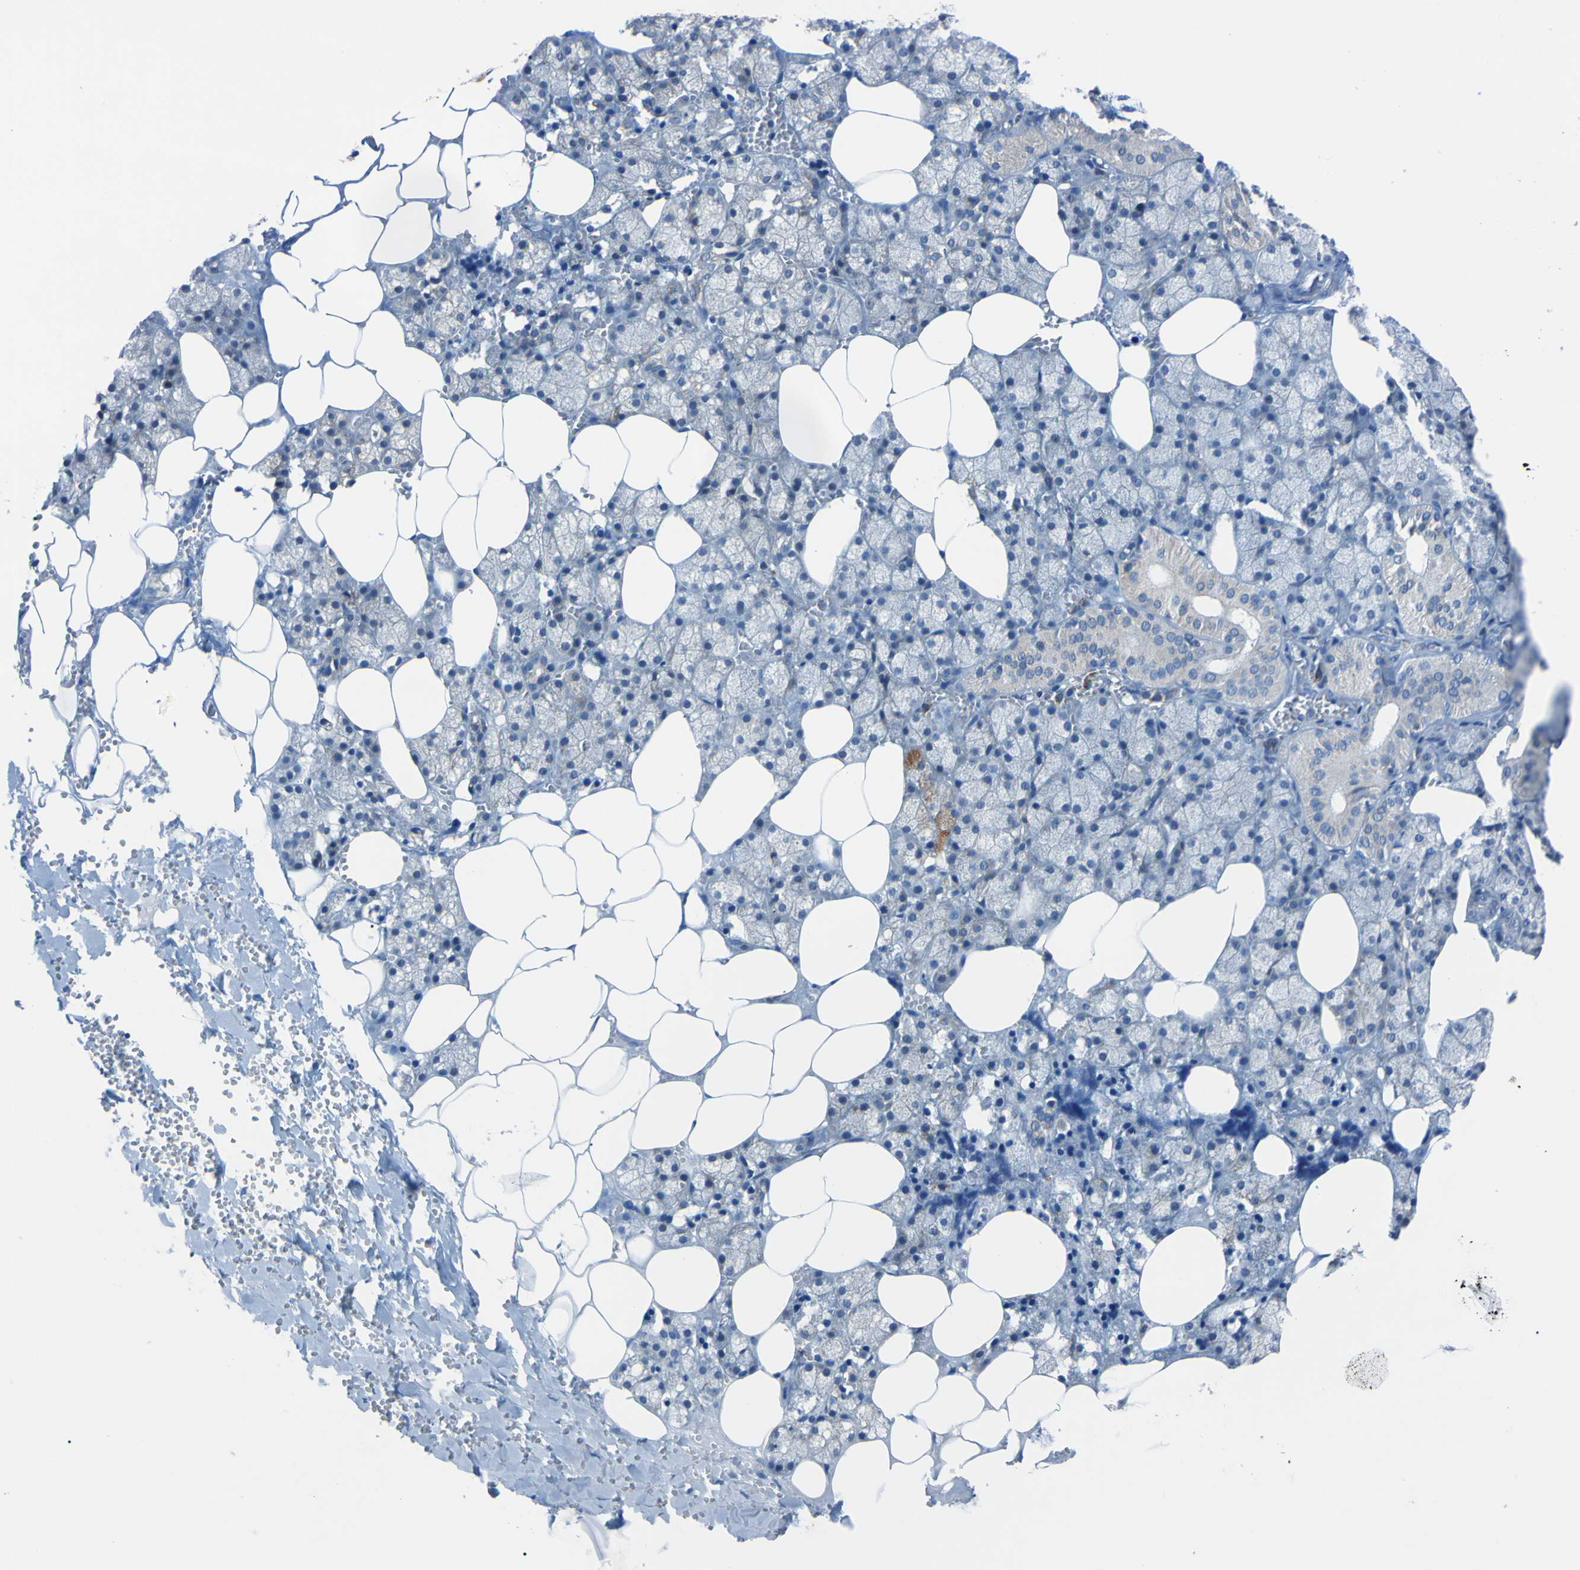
{"staining": {"intensity": "weak", "quantity": "25%-75%", "location": "cytoplasmic/membranous"}, "tissue": "salivary gland", "cell_type": "Glandular cells", "image_type": "normal", "snomed": [{"axis": "morphology", "description": "Normal tissue, NOS"}, {"axis": "topography", "description": "Salivary gland"}], "caption": "Immunohistochemistry (DAB) staining of normal human salivary gland reveals weak cytoplasmic/membranous protein staining in approximately 25%-75% of glandular cells.", "gene": "CLPP", "patient": {"sex": "male", "age": 62}}